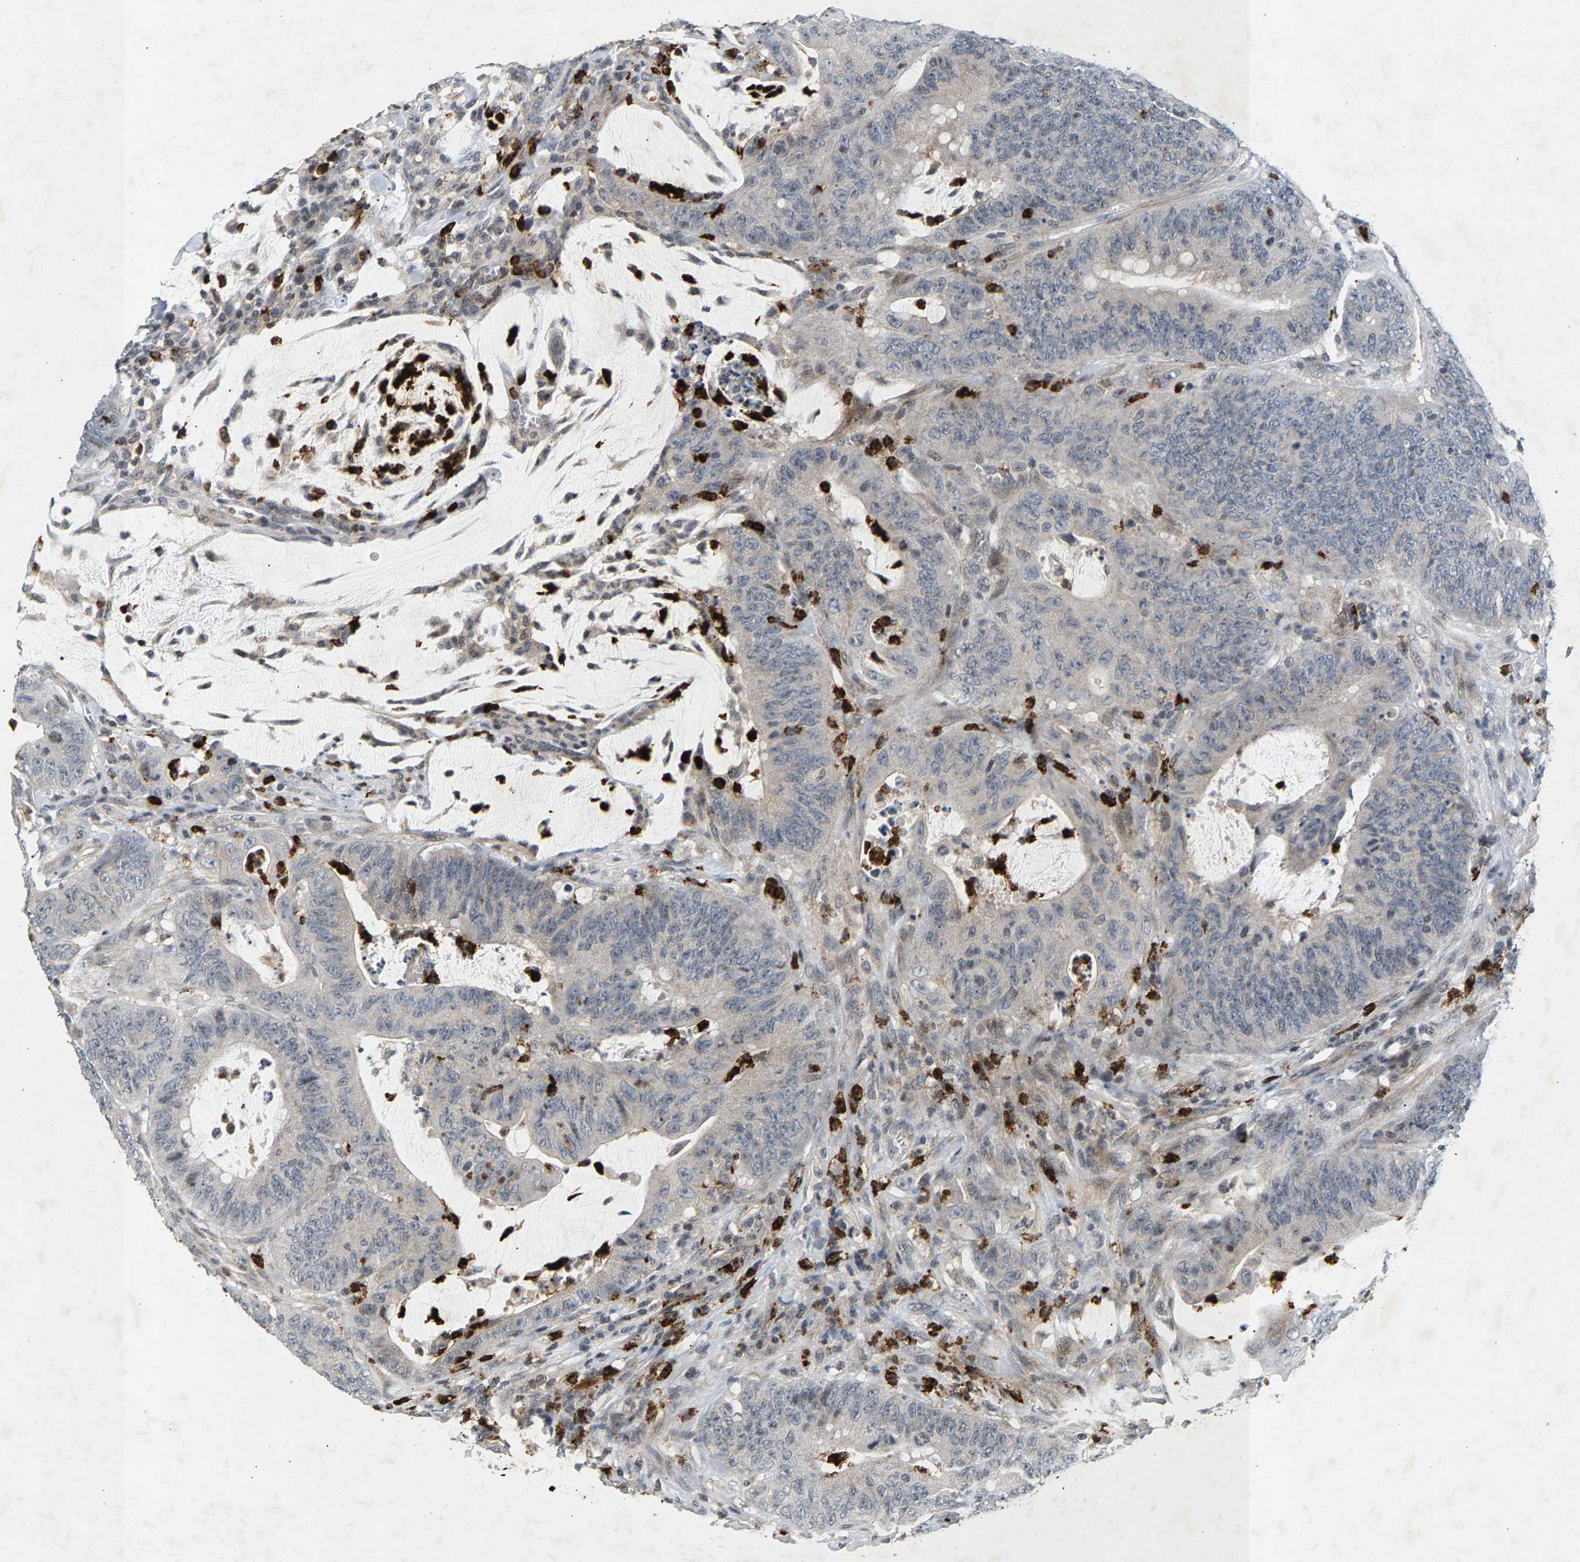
{"staining": {"intensity": "negative", "quantity": "none", "location": "none"}, "tissue": "colorectal cancer", "cell_type": "Tumor cells", "image_type": "cancer", "snomed": [{"axis": "morphology", "description": "Adenocarcinoma, NOS"}, {"axis": "topography", "description": "Colon"}], "caption": "The histopathology image shows no staining of tumor cells in adenocarcinoma (colorectal).", "gene": "ZPR1", "patient": {"sex": "male", "age": 45}}